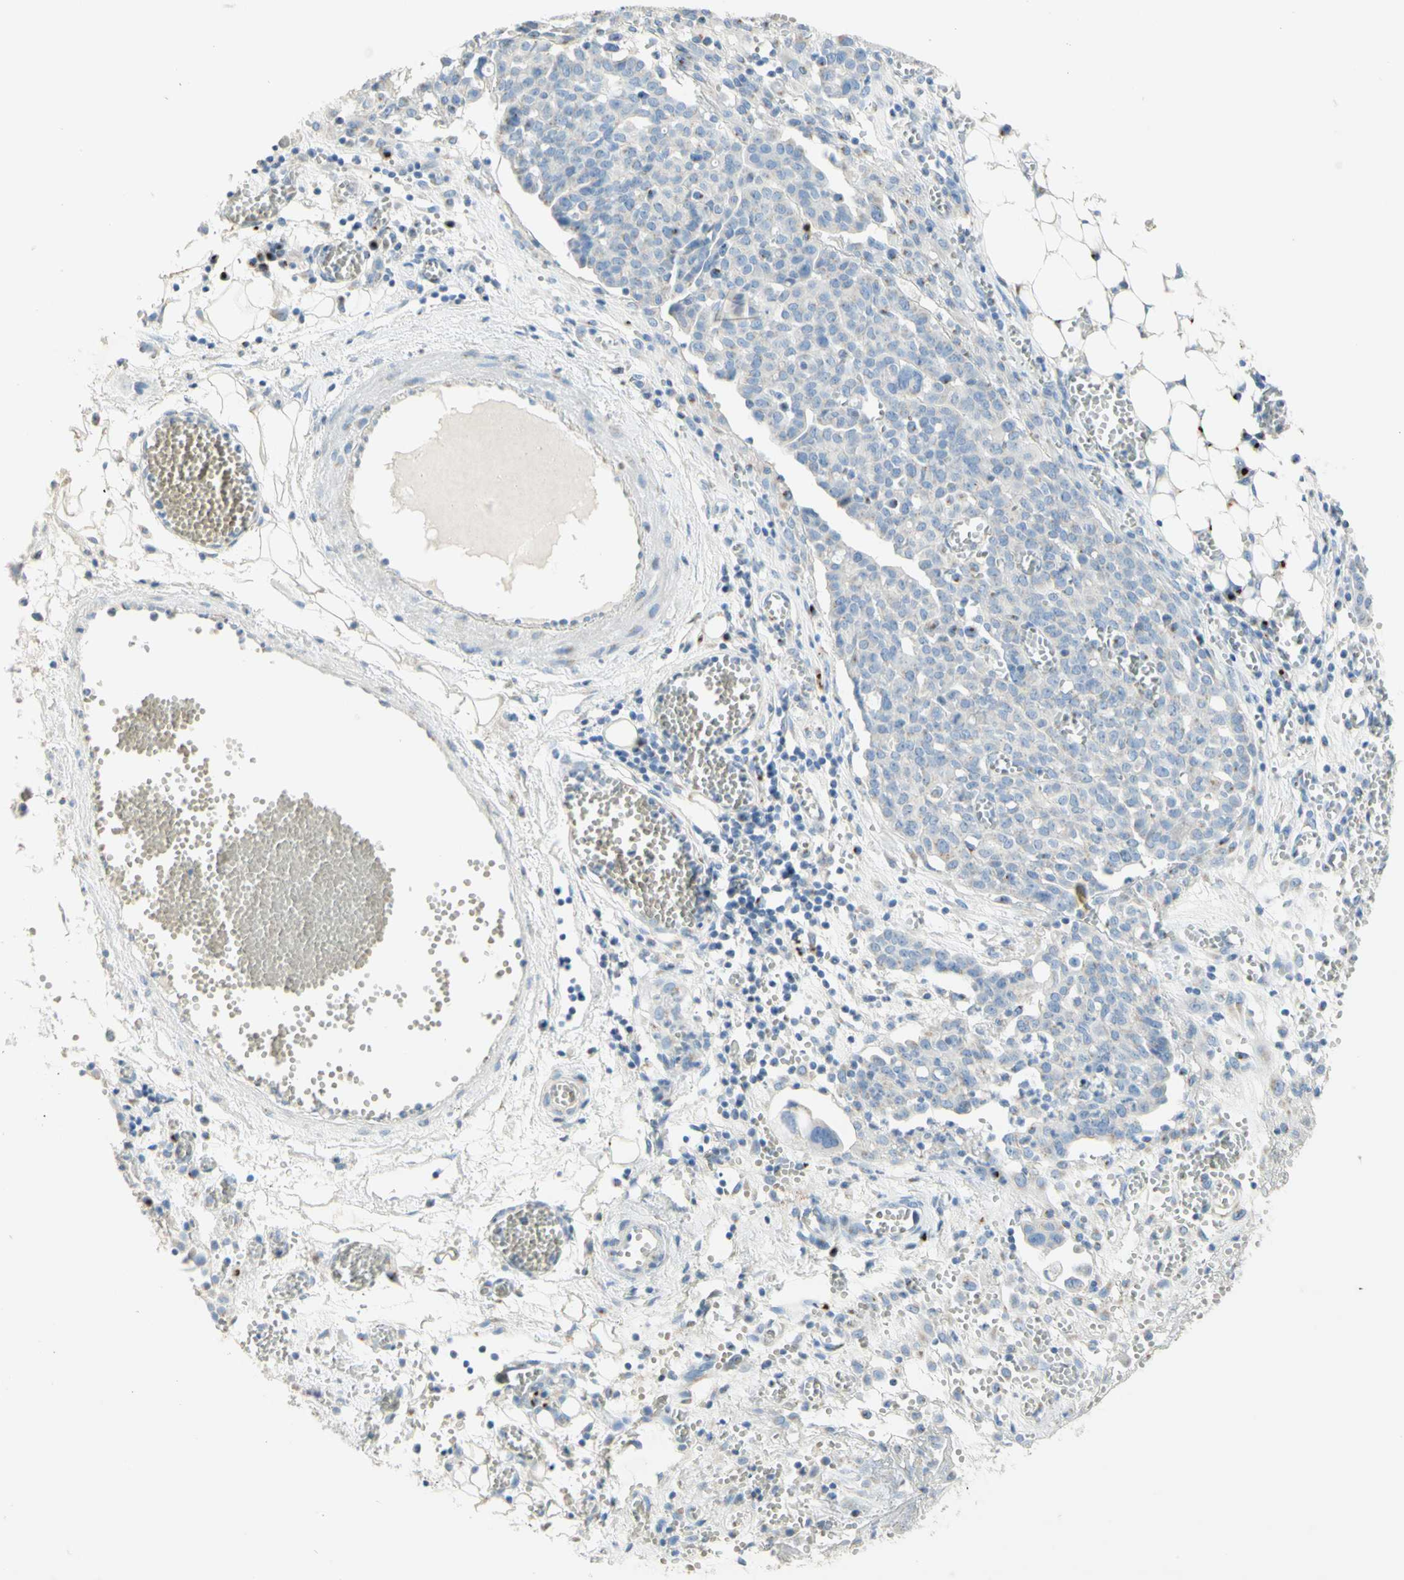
{"staining": {"intensity": "negative", "quantity": "none", "location": "none"}, "tissue": "ovarian cancer", "cell_type": "Tumor cells", "image_type": "cancer", "snomed": [{"axis": "morphology", "description": "Cystadenocarcinoma, serous, NOS"}, {"axis": "topography", "description": "Soft tissue"}, {"axis": "topography", "description": "Ovary"}], "caption": "Tumor cells show no significant expression in ovarian cancer (serous cystadenocarcinoma).", "gene": "MANEA", "patient": {"sex": "female", "age": 57}}